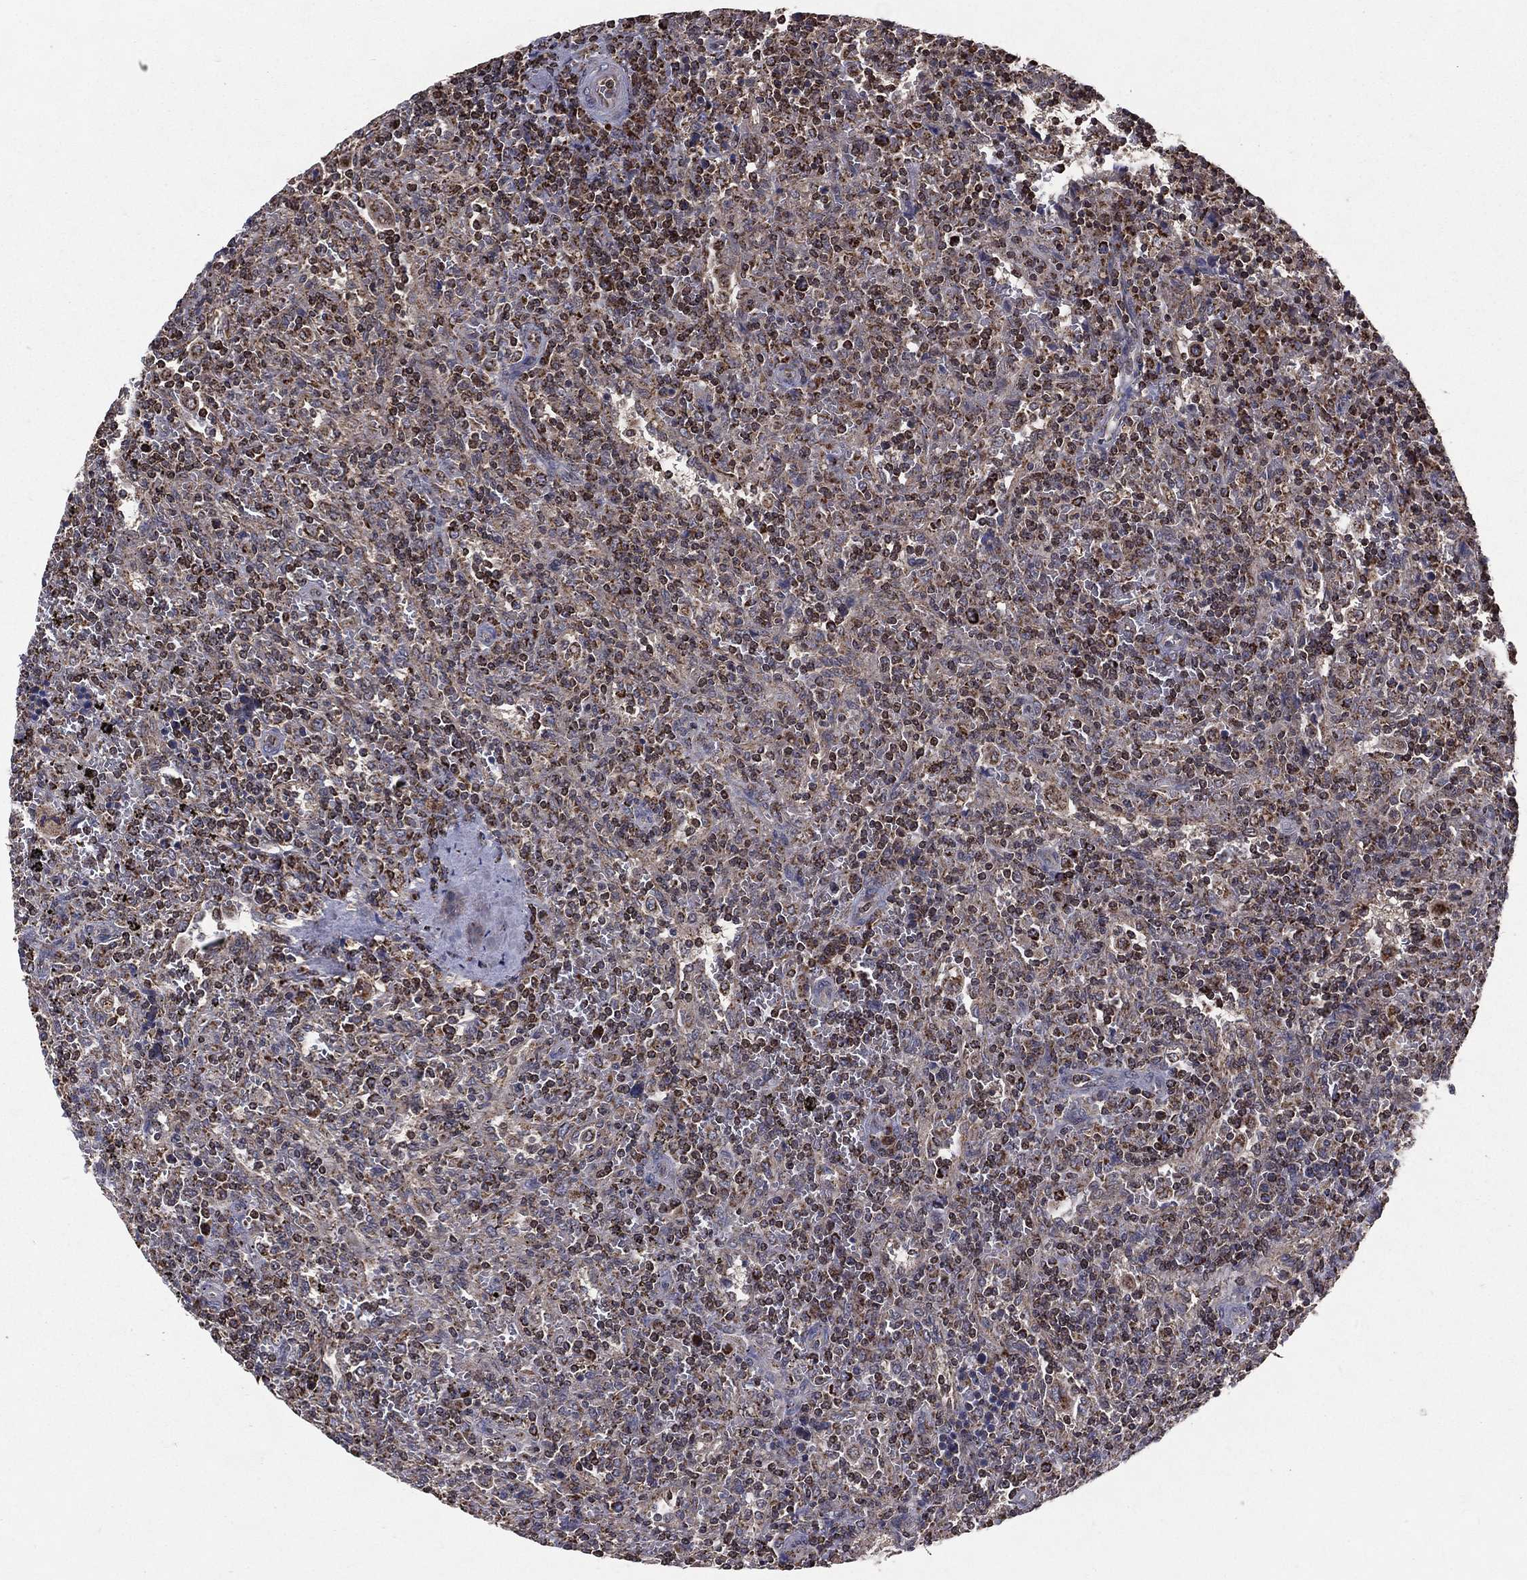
{"staining": {"intensity": "moderate", "quantity": "<25%", "location": "cytoplasmic/membranous"}, "tissue": "lymphoma", "cell_type": "Tumor cells", "image_type": "cancer", "snomed": [{"axis": "morphology", "description": "Malignant lymphoma, non-Hodgkin's type, Low grade"}, {"axis": "topography", "description": "Spleen"}], "caption": "Immunohistochemical staining of human low-grade malignant lymphoma, non-Hodgkin's type displays low levels of moderate cytoplasmic/membranous protein staining in about <25% of tumor cells.", "gene": "RIGI", "patient": {"sex": "male", "age": 62}}